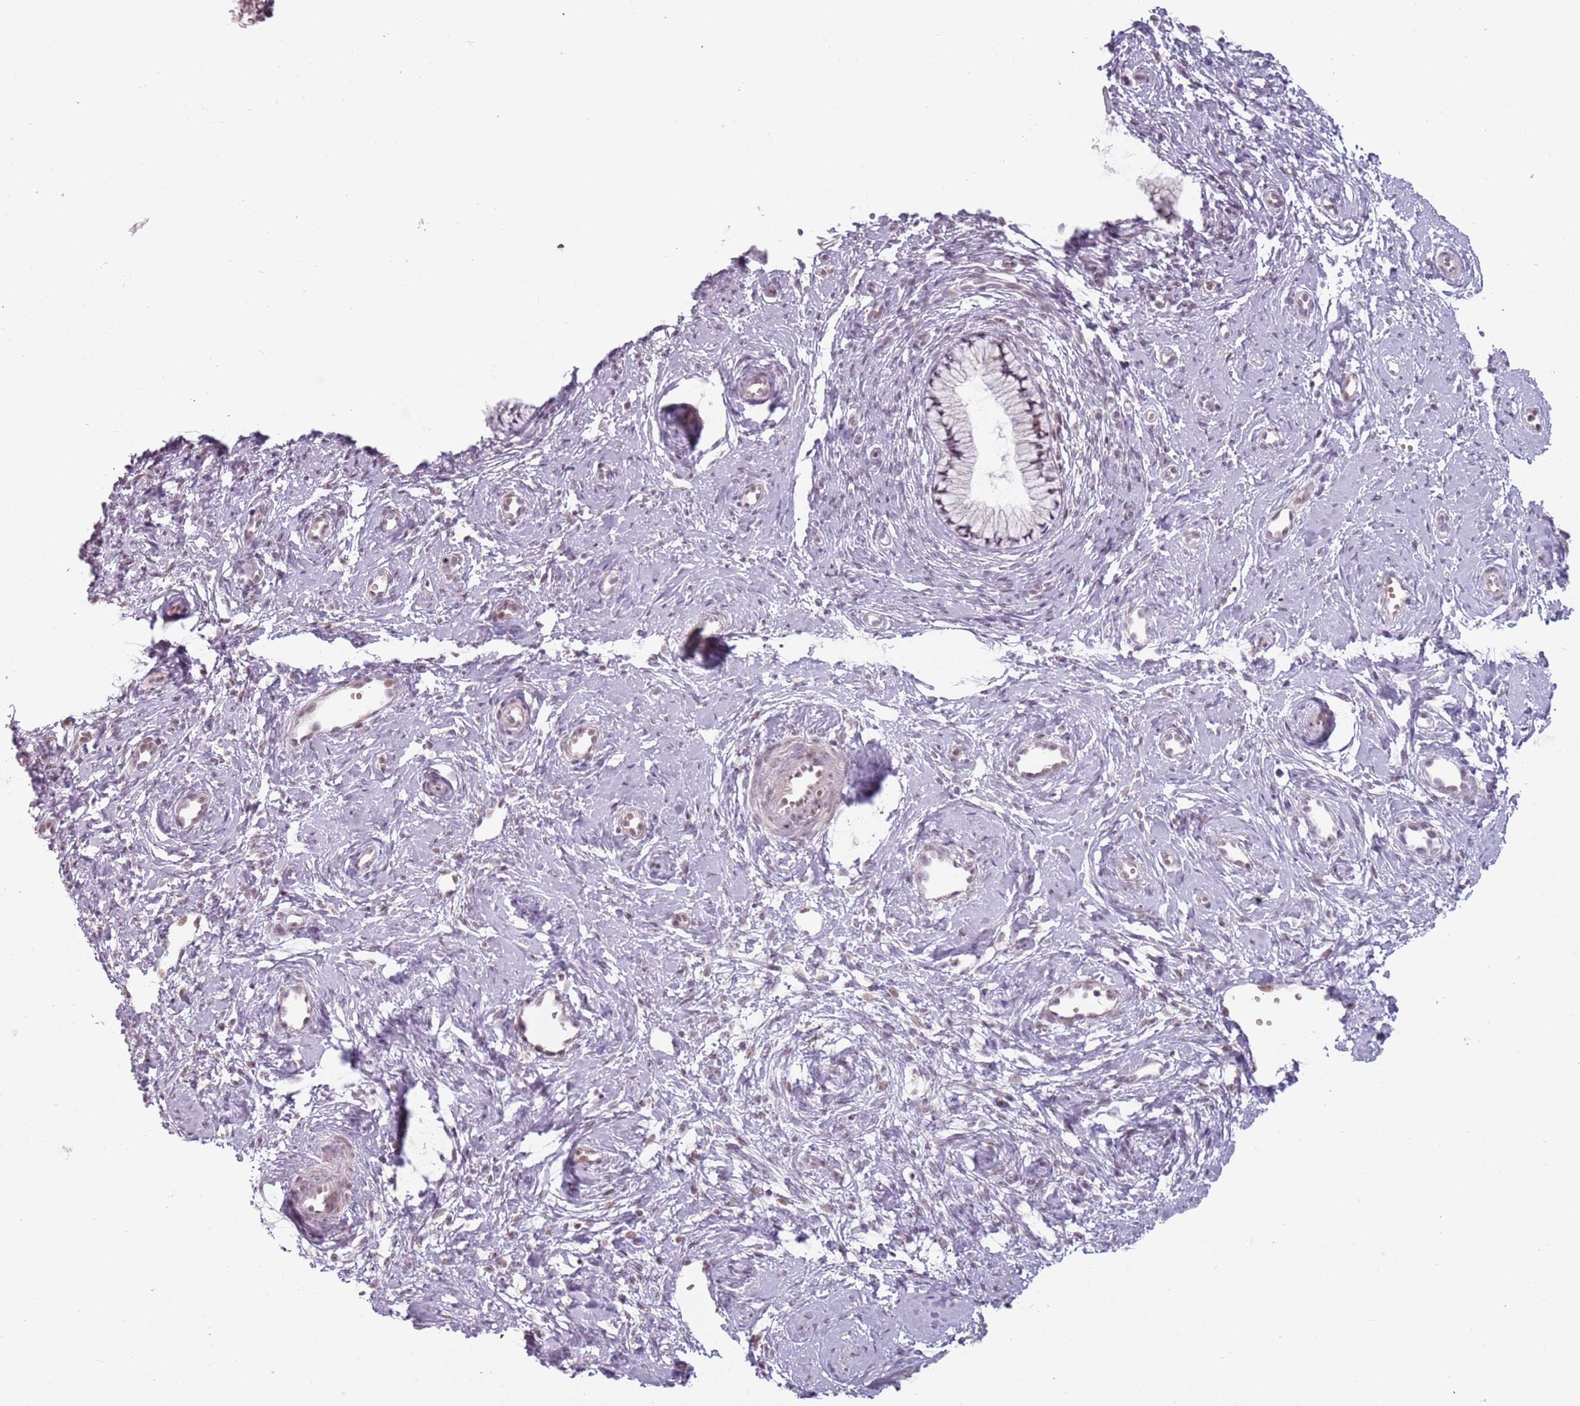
{"staining": {"intensity": "weak", "quantity": "25%-75%", "location": "nuclear"}, "tissue": "cervix", "cell_type": "Glandular cells", "image_type": "normal", "snomed": [{"axis": "morphology", "description": "Normal tissue, NOS"}, {"axis": "topography", "description": "Cervix"}], "caption": "A brown stain shows weak nuclear expression of a protein in glandular cells of benign cervix.", "gene": "REXO4", "patient": {"sex": "female", "age": 57}}